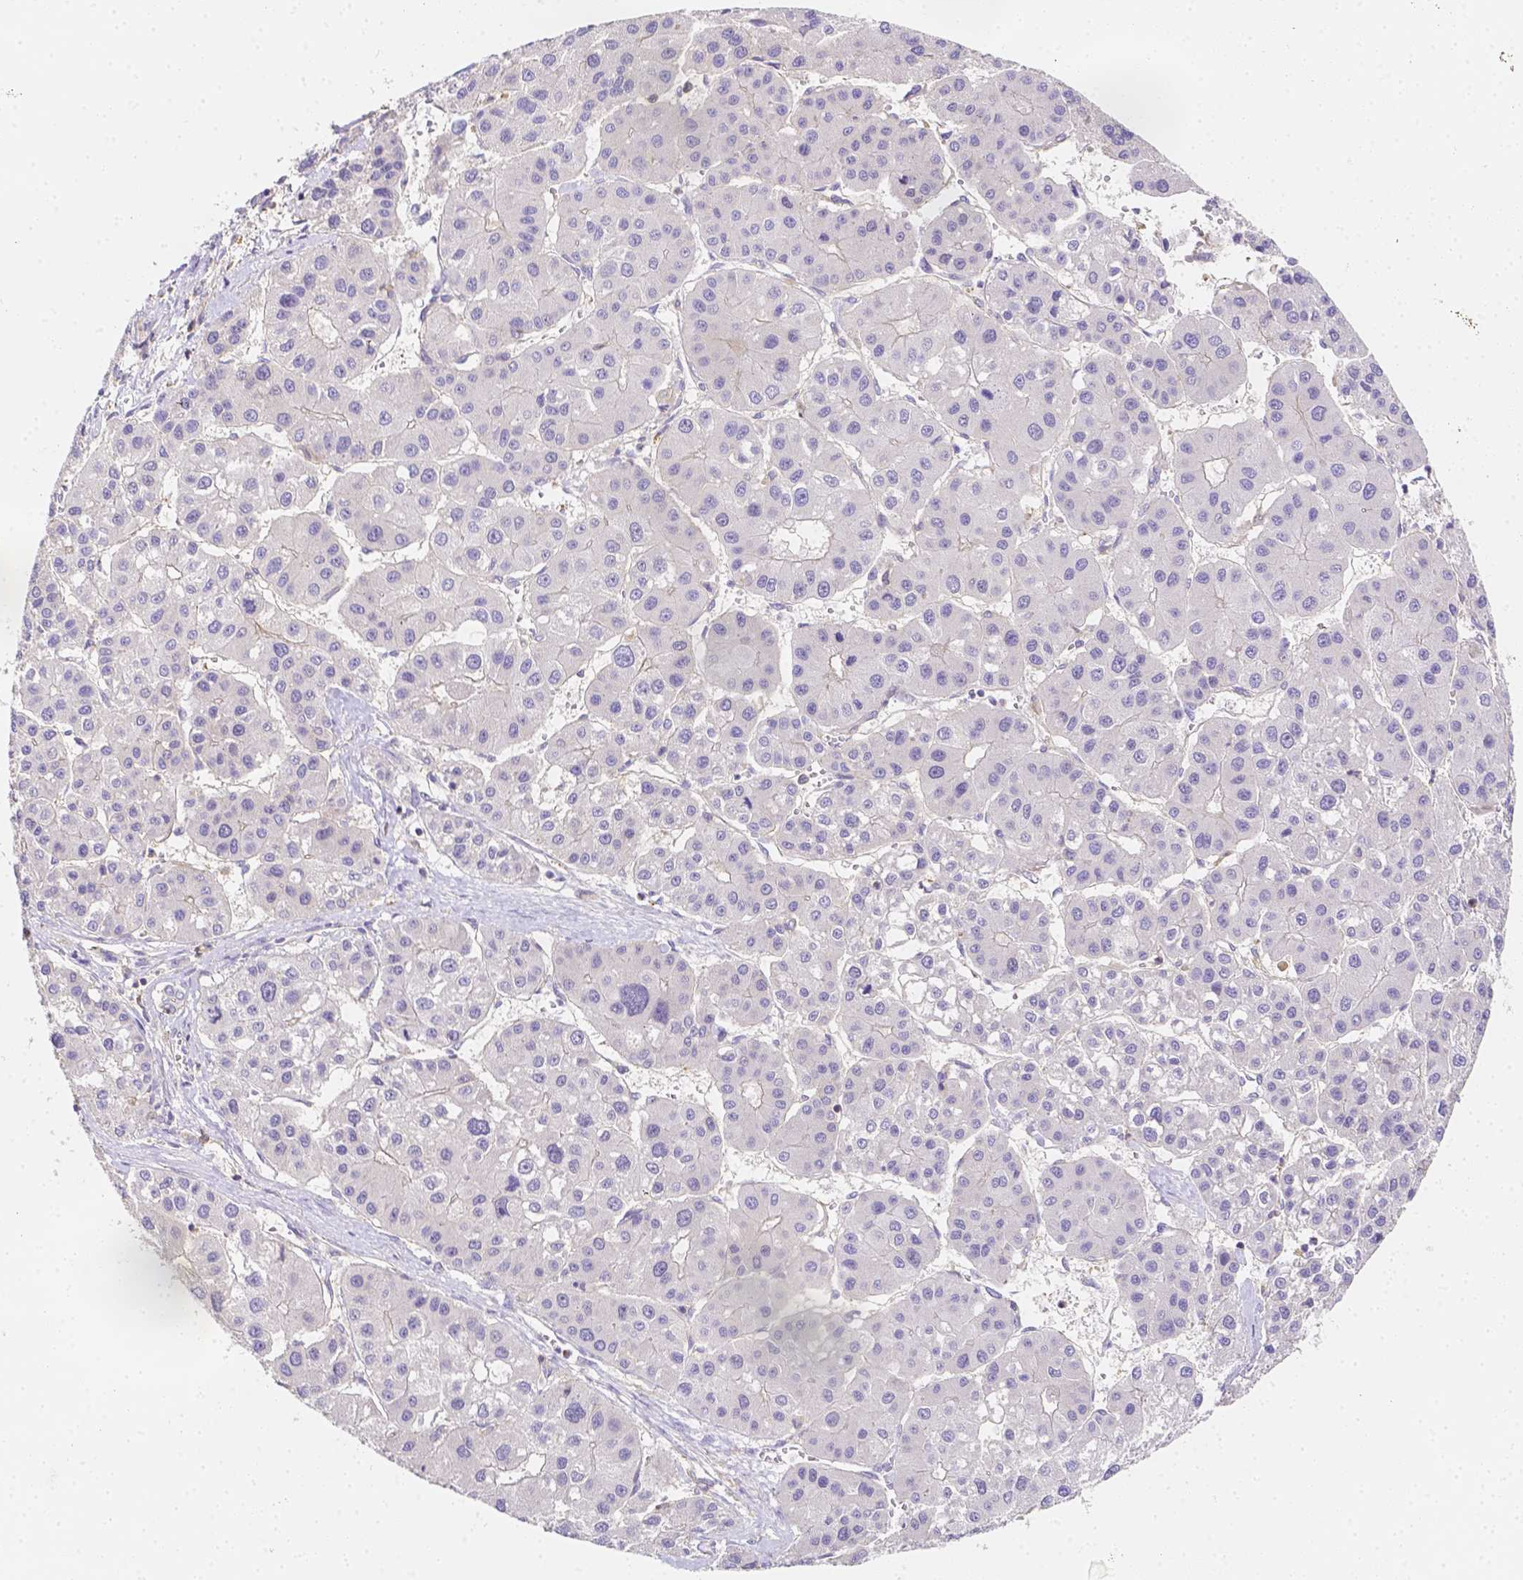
{"staining": {"intensity": "negative", "quantity": "none", "location": "none"}, "tissue": "liver cancer", "cell_type": "Tumor cells", "image_type": "cancer", "snomed": [{"axis": "morphology", "description": "Carcinoma, Hepatocellular, NOS"}, {"axis": "topography", "description": "Liver"}], "caption": "Tumor cells show no significant protein staining in liver cancer (hepatocellular carcinoma).", "gene": "ASAH2", "patient": {"sex": "male", "age": 73}}